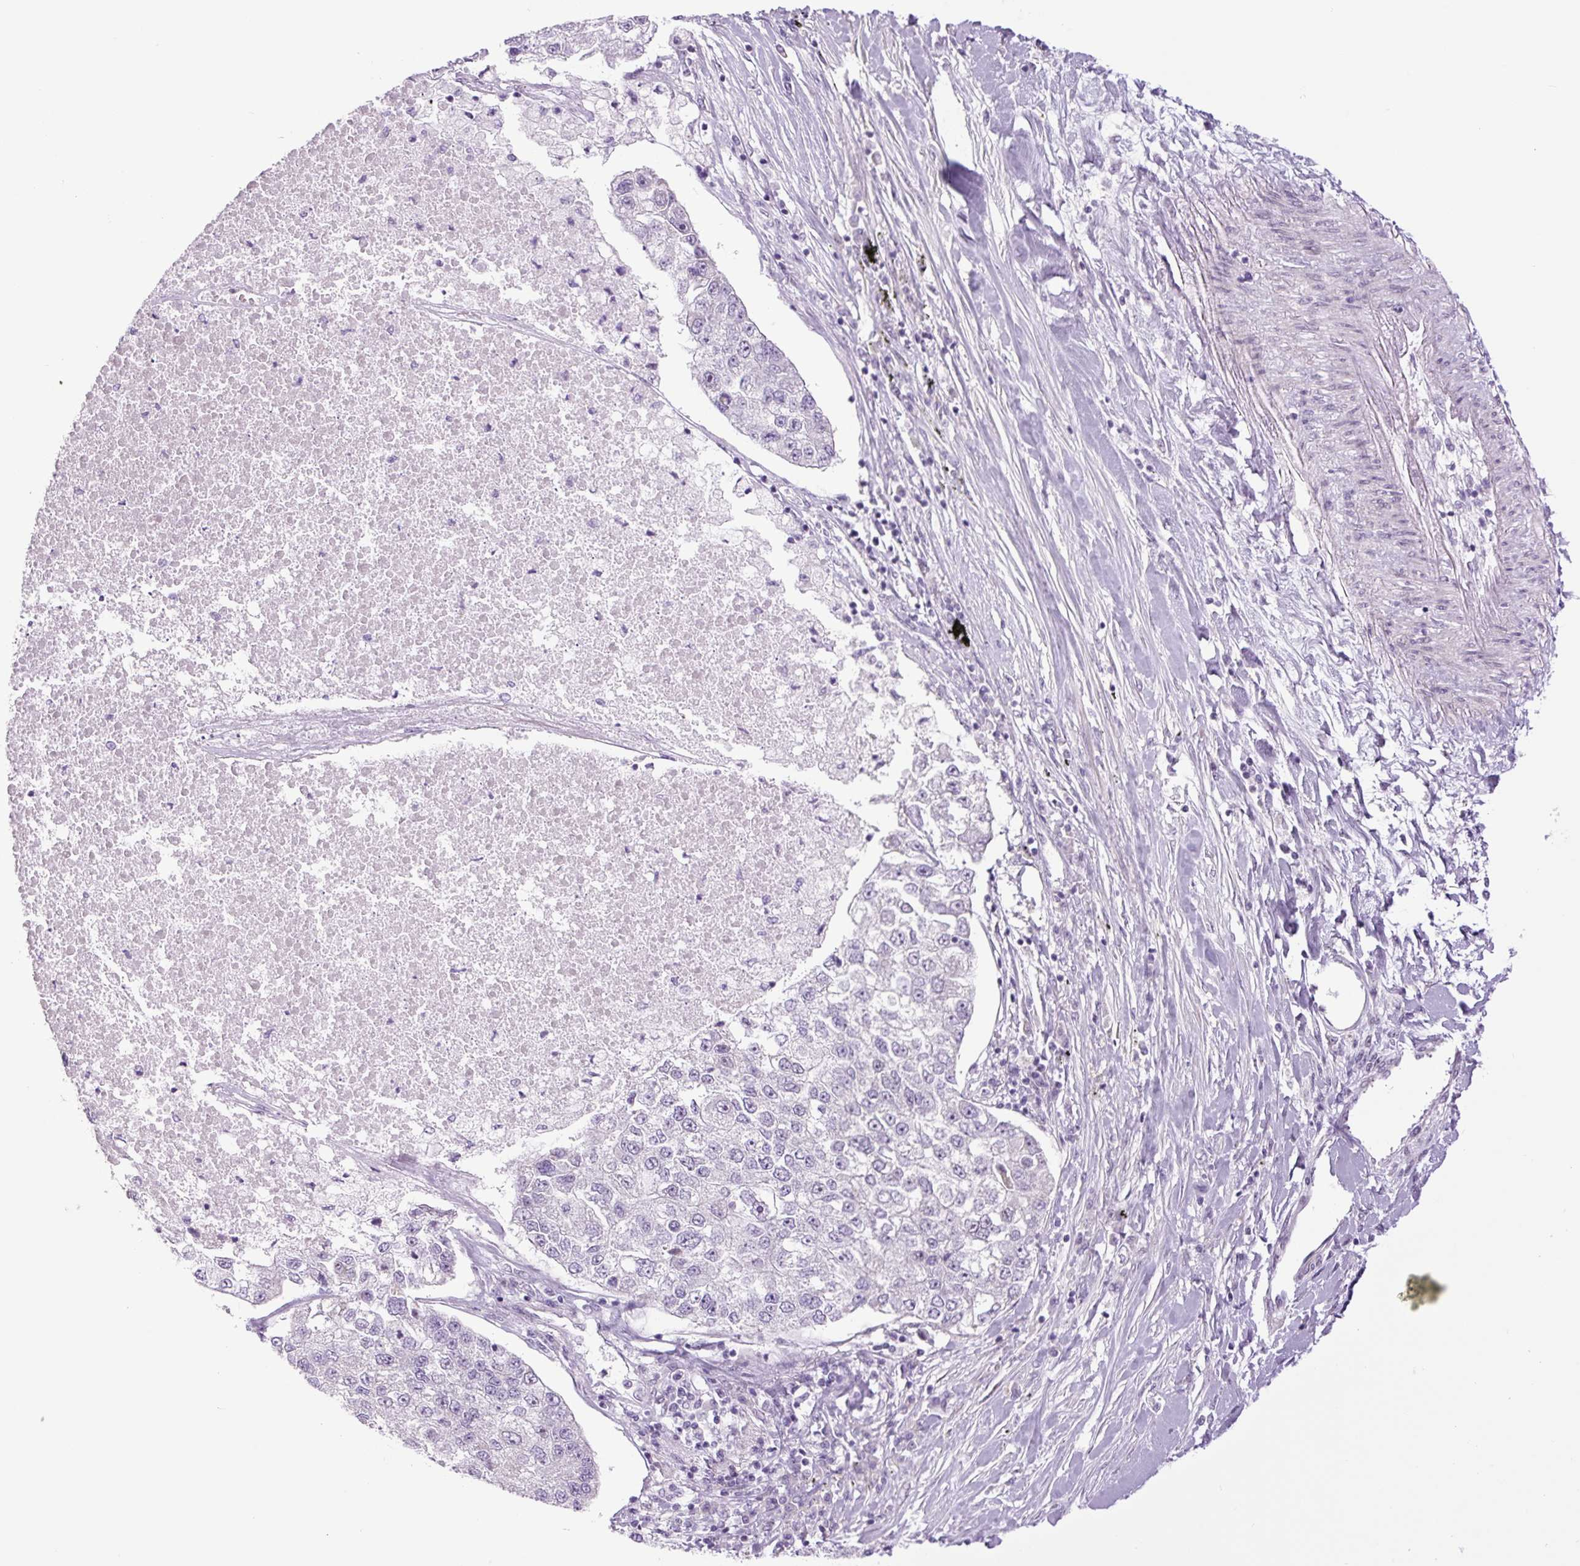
{"staining": {"intensity": "negative", "quantity": "none", "location": "none"}, "tissue": "lung cancer", "cell_type": "Tumor cells", "image_type": "cancer", "snomed": [{"axis": "morphology", "description": "Adenocarcinoma, NOS"}, {"axis": "topography", "description": "Lung"}], "caption": "Immunohistochemistry of lung cancer (adenocarcinoma) demonstrates no staining in tumor cells.", "gene": "RRS1", "patient": {"sex": "male", "age": 49}}